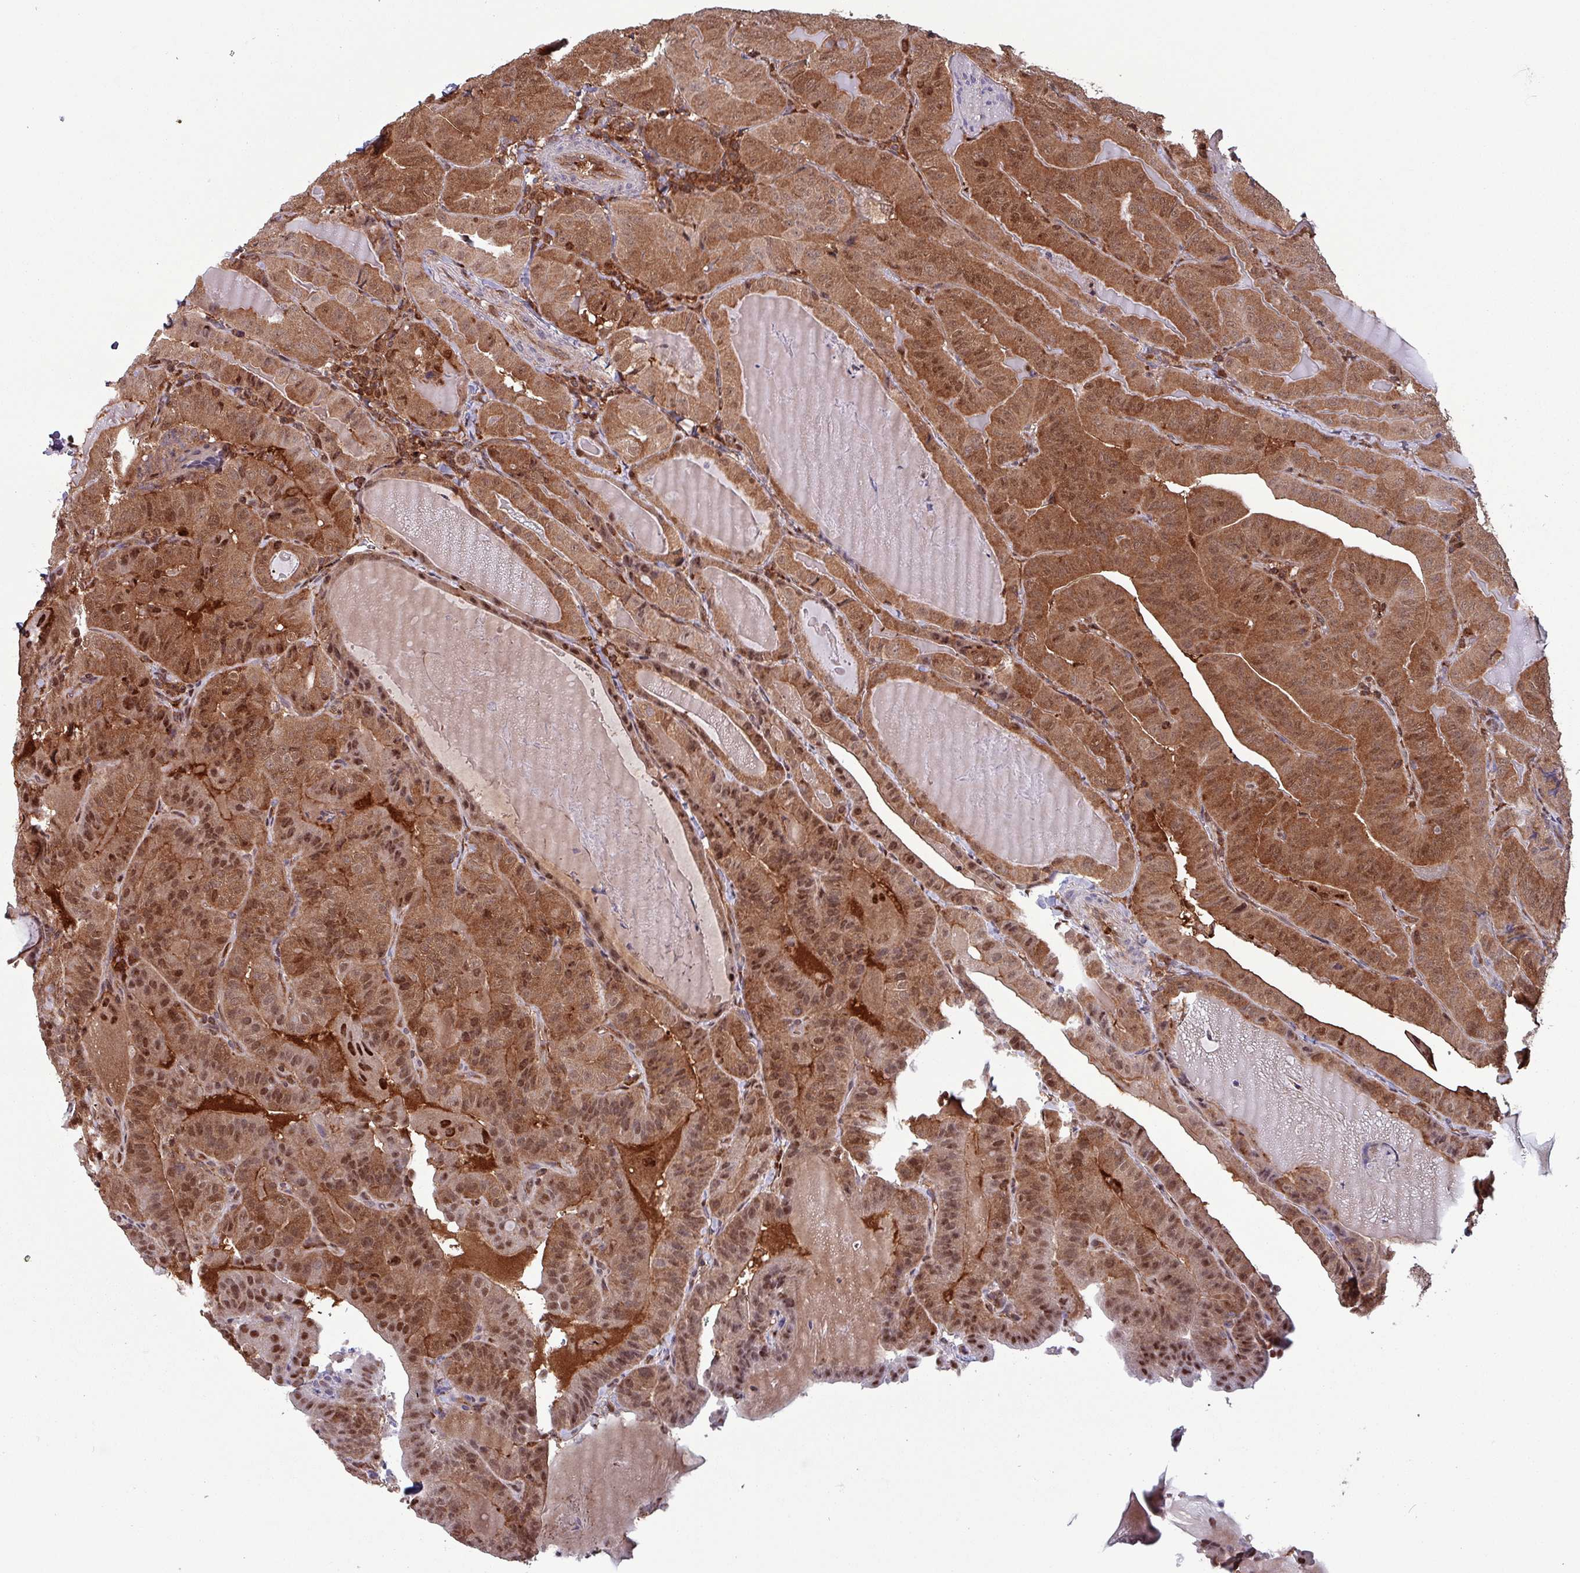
{"staining": {"intensity": "moderate", "quantity": ">75%", "location": "cytoplasmic/membranous,nuclear"}, "tissue": "thyroid cancer", "cell_type": "Tumor cells", "image_type": "cancer", "snomed": [{"axis": "morphology", "description": "Papillary adenocarcinoma, NOS"}, {"axis": "topography", "description": "Thyroid gland"}], "caption": "This photomicrograph shows thyroid papillary adenocarcinoma stained with IHC to label a protein in brown. The cytoplasmic/membranous and nuclear of tumor cells show moderate positivity for the protein. Nuclei are counter-stained blue.", "gene": "PSMB8", "patient": {"sex": "female", "age": 68}}